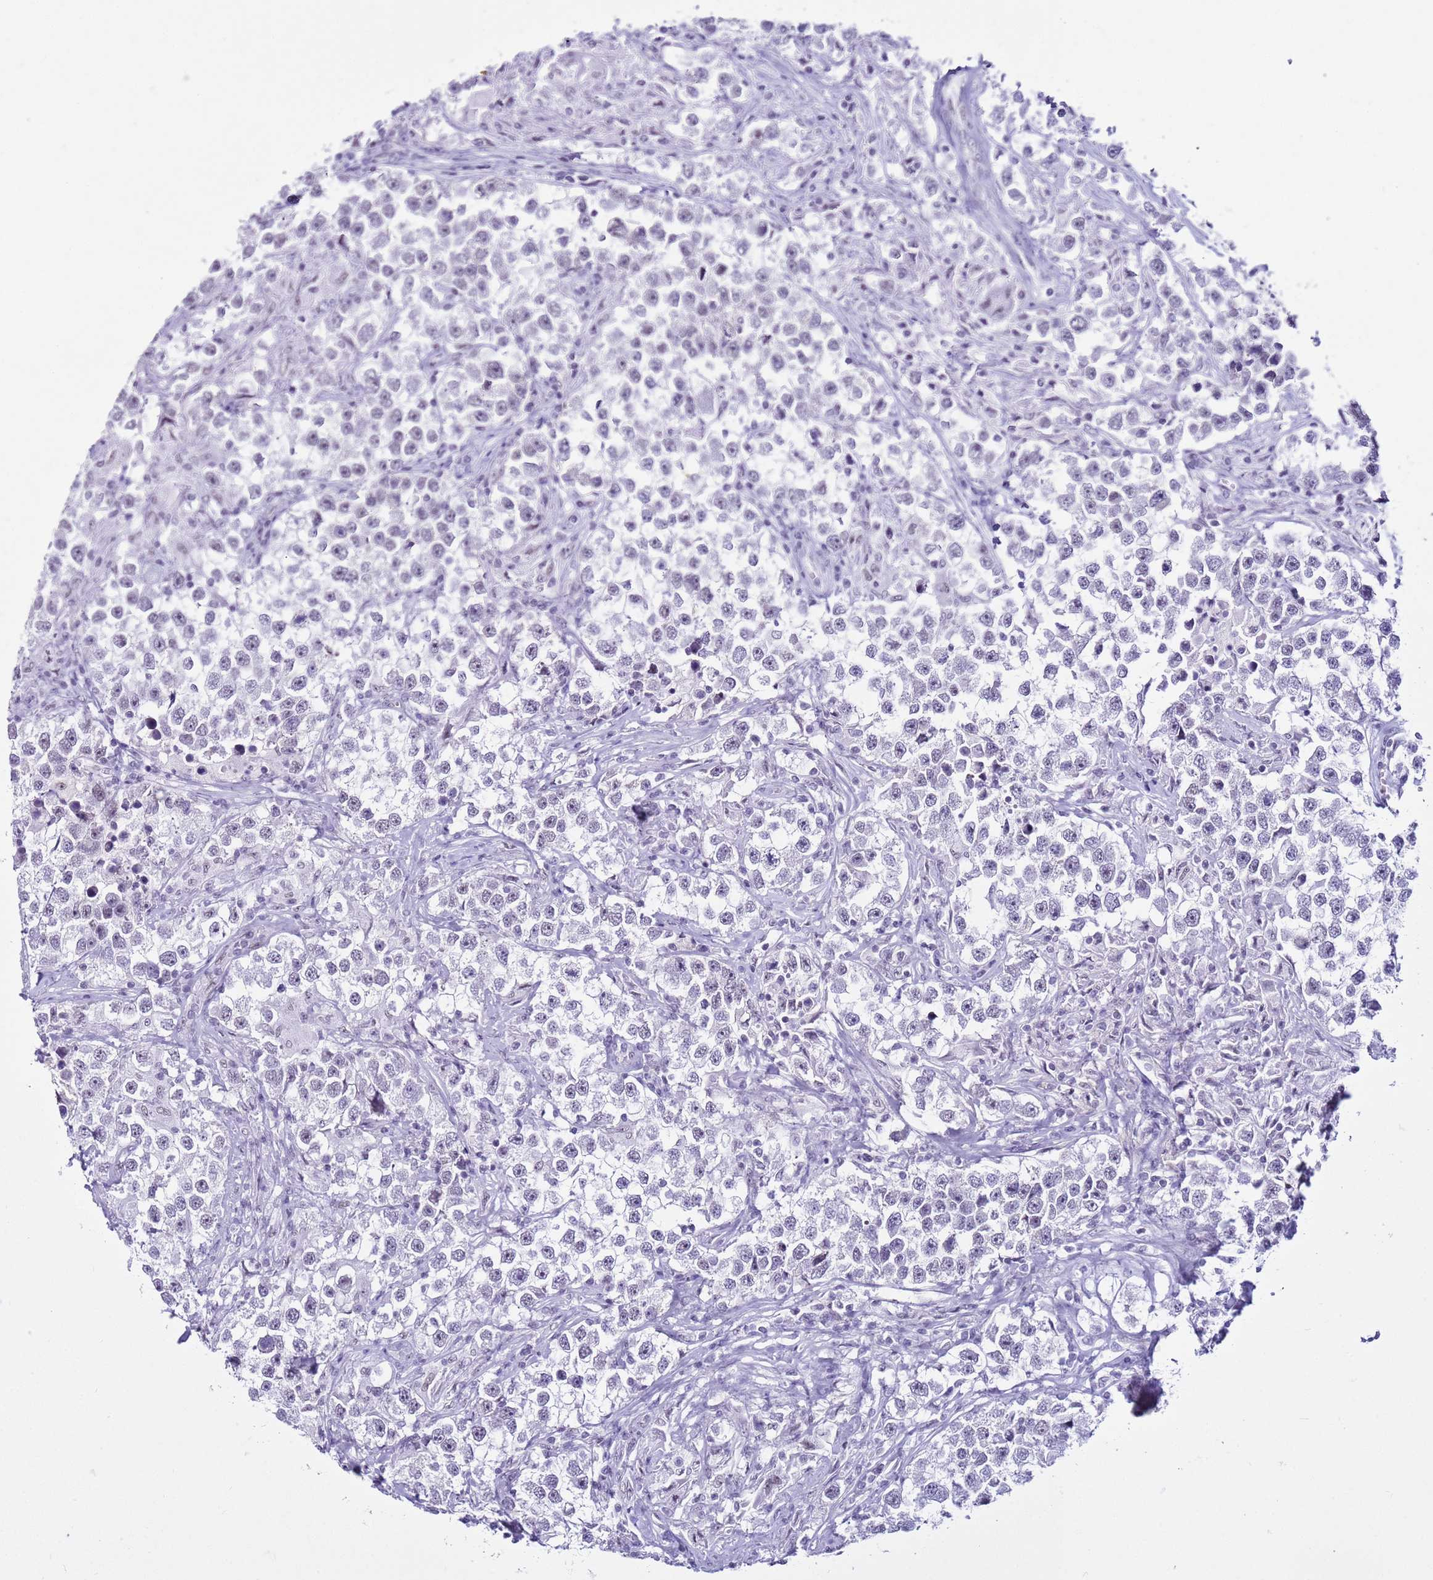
{"staining": {"intensity": "weak", "quantity": "<25%", "location": "nuclear"}, "tissue": "testis cancer", "cell_type": "Tumor cells", "image_type": "cancer", "snomed": [{"axis": "morphology", "description": "Seminoma, NOS"}, {"axis": "topography", "description": "Testis"}], "caption": "Tumor cells are negative for protein expression in human testis seminoma.", "gene": "DHX15", "patient": {"sex": "male", "age": 46}}